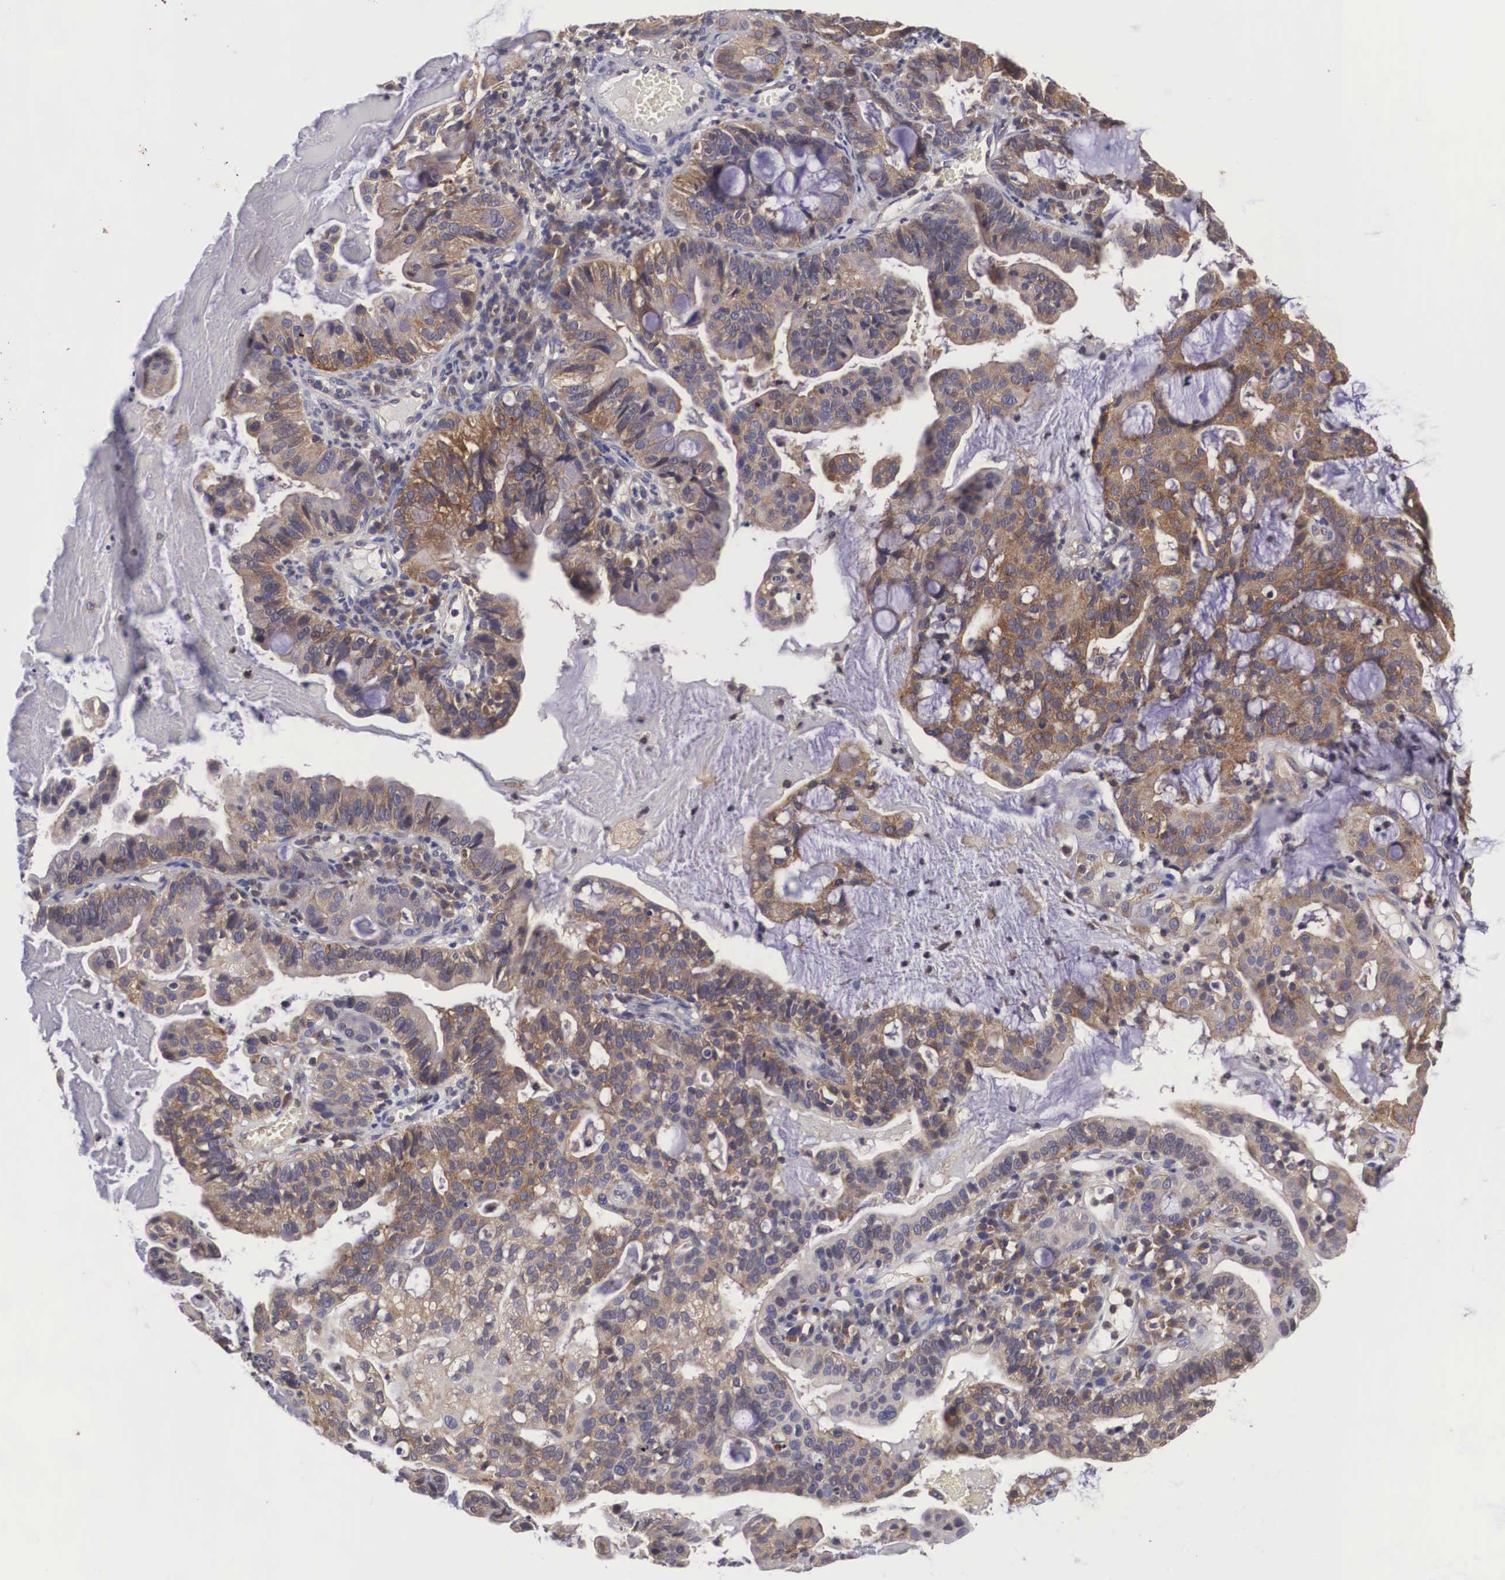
{"staining": {"intensity": "moderate", "quantity": ">75%", "location": "cytoplasmic/membranous"}, "tissue": "cervical cancer", "cell_type": "Tumor cells", "image_type": "cancer", "snomed": [{"axis": "morphology", "description": "Adenocarcinoma, NOS"}, {"axis": "topography", "description": "Cervix"}], "caption": "Moderate cytoplasmic/membranous protein staining is identified in approximately >75% of tumor cells in cervical cancer (adenocarcinoma). (Brightfield microscopy of DAB IHC at high magnification).", "gene": "GRIPAP1", "patient": {"sex": "female", "age": 41}}